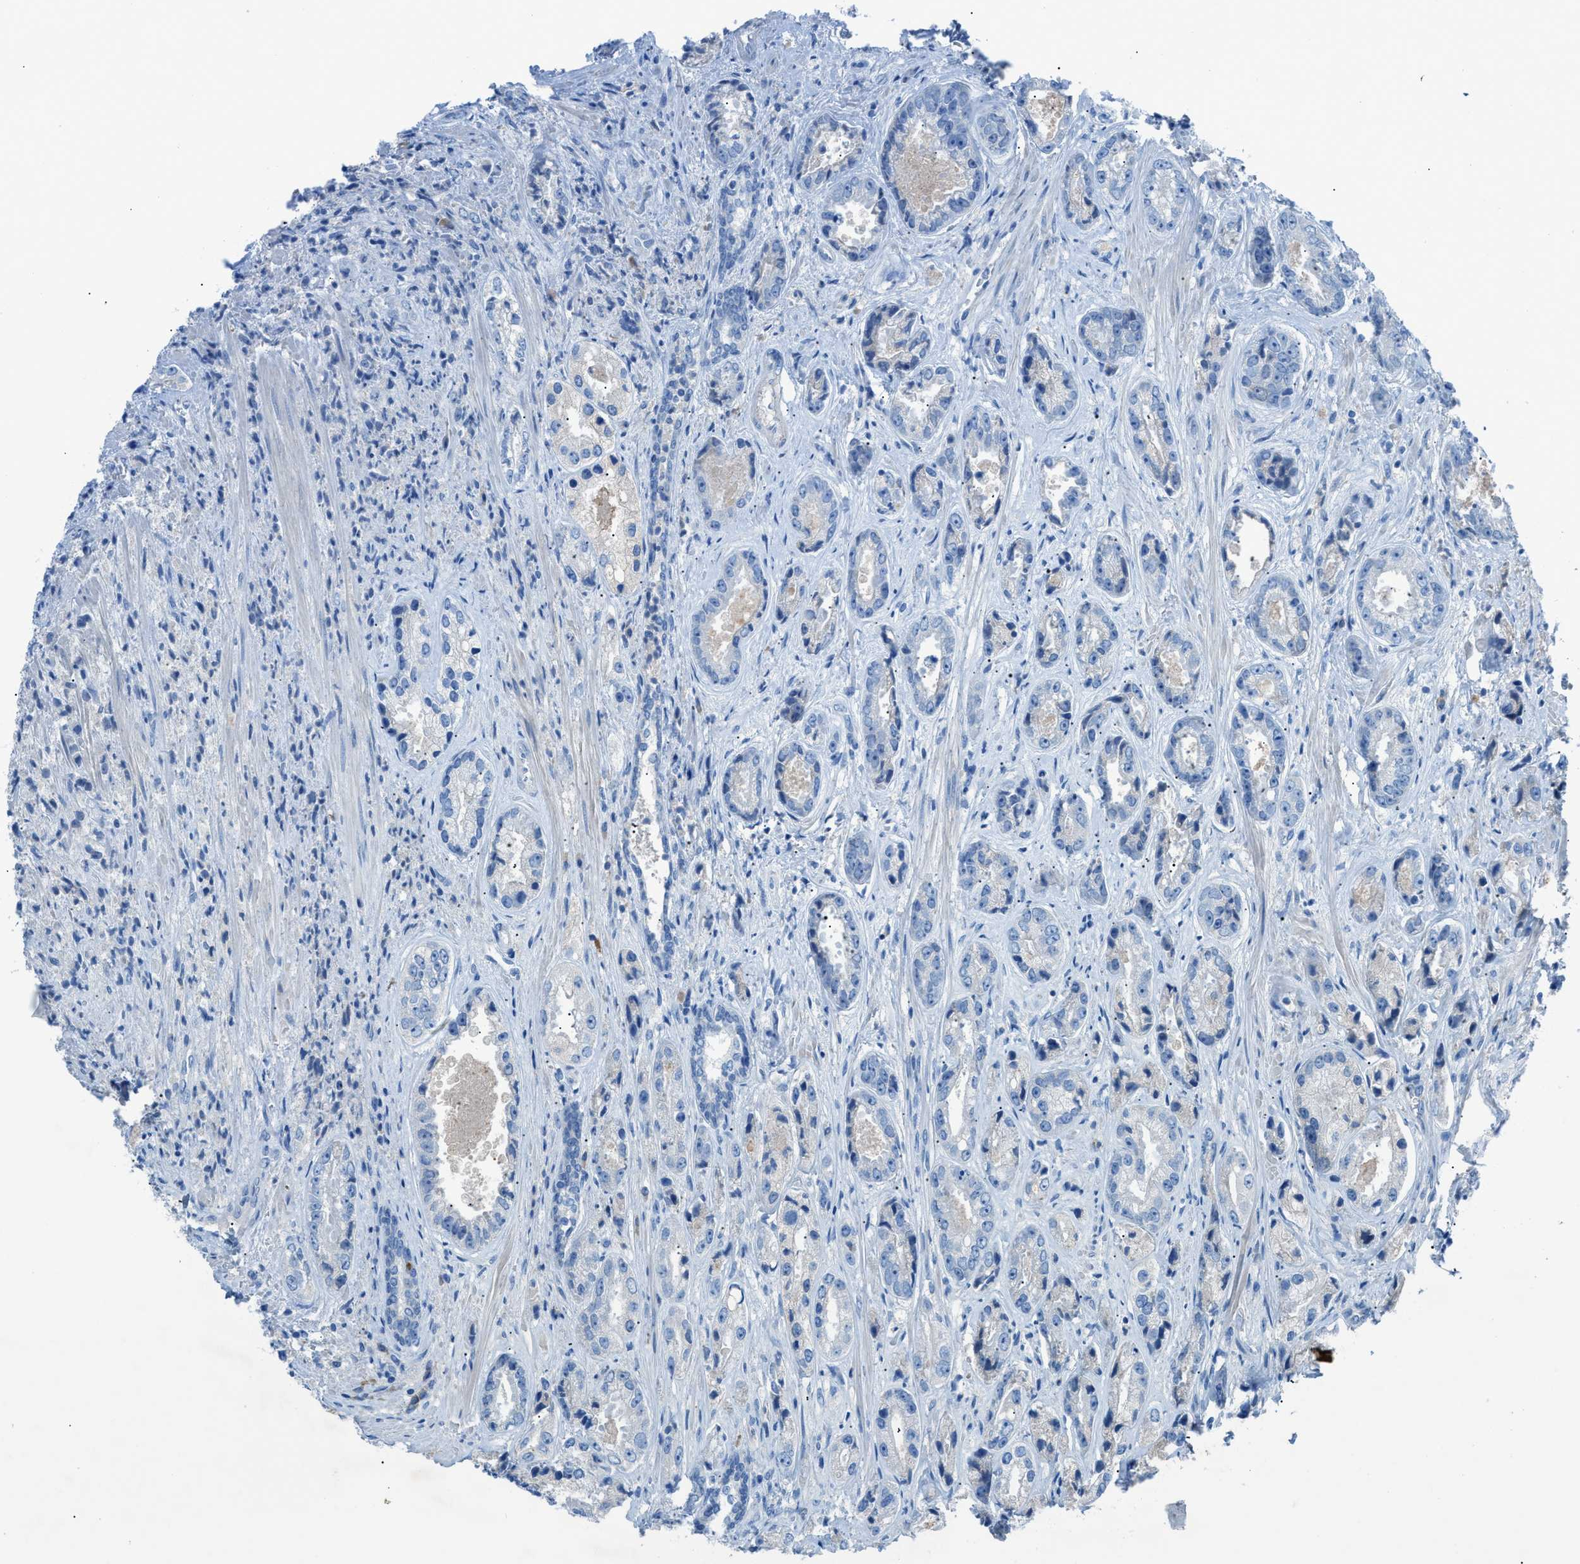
{"staining": {"intensity": "negative", "quantity": "none", "location": "none"}, "tissue": "prostate cancer", "cell_type": "Tumor cells", "image_type": "cancer", "snomed": [{"axis": "morphology", "description": "Adenocarcinoma, High grade"}, {"axis": "topography", "description": "Prostate"}], "caption": "Protein analysis of prostate cancer reveals no significant expression in tumor cells. (Stains: DAB IHC with hematoxylin counter stain, Microscopy: brightfield microscopy at high magnification).", "gene": "C5AR2", "patient": {"sex": "male", "age": 61}}